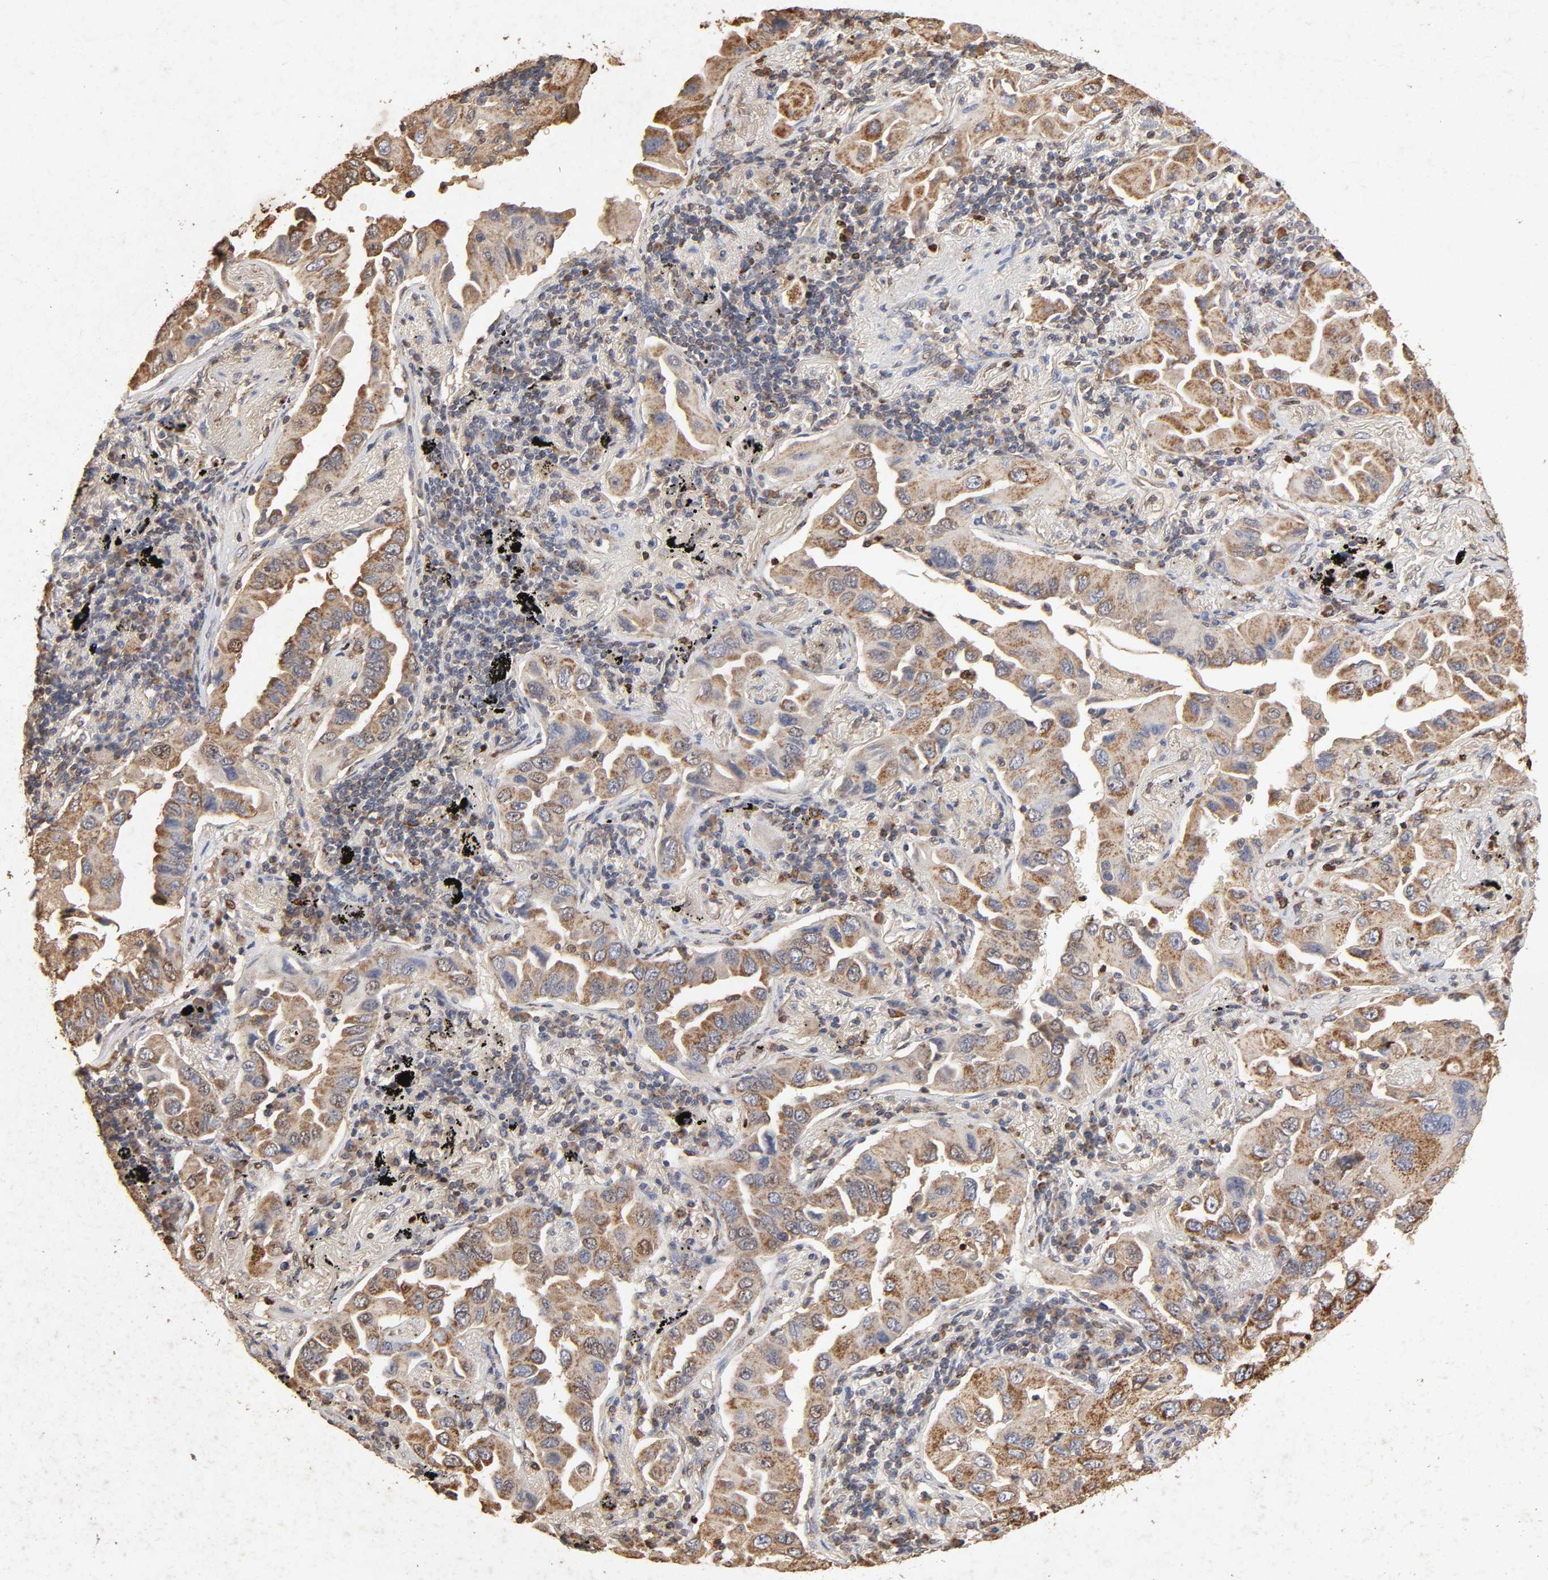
{"staining": {"intensity": "strong", "quantity": "25%-75%", "location": "cytoplasmic/membranous"}, "tissue": "lung cancer", "cell_type": "Tumor cells", "image_type": "cancer", "snomed": [{"axis": "morphology", "description": "Adenocarcinoma, NOS"}, {"axis": "topography", "description": "Lung"}], "caption": "Immunohistochemical staining of human adenocarcinoma (lung) reveals strong cytoplasmic/membranous protein expression in approximately 25%-75% of tumor cells.", "gene": "CYCS", "patient": {"sex": "female", "age": 65}}